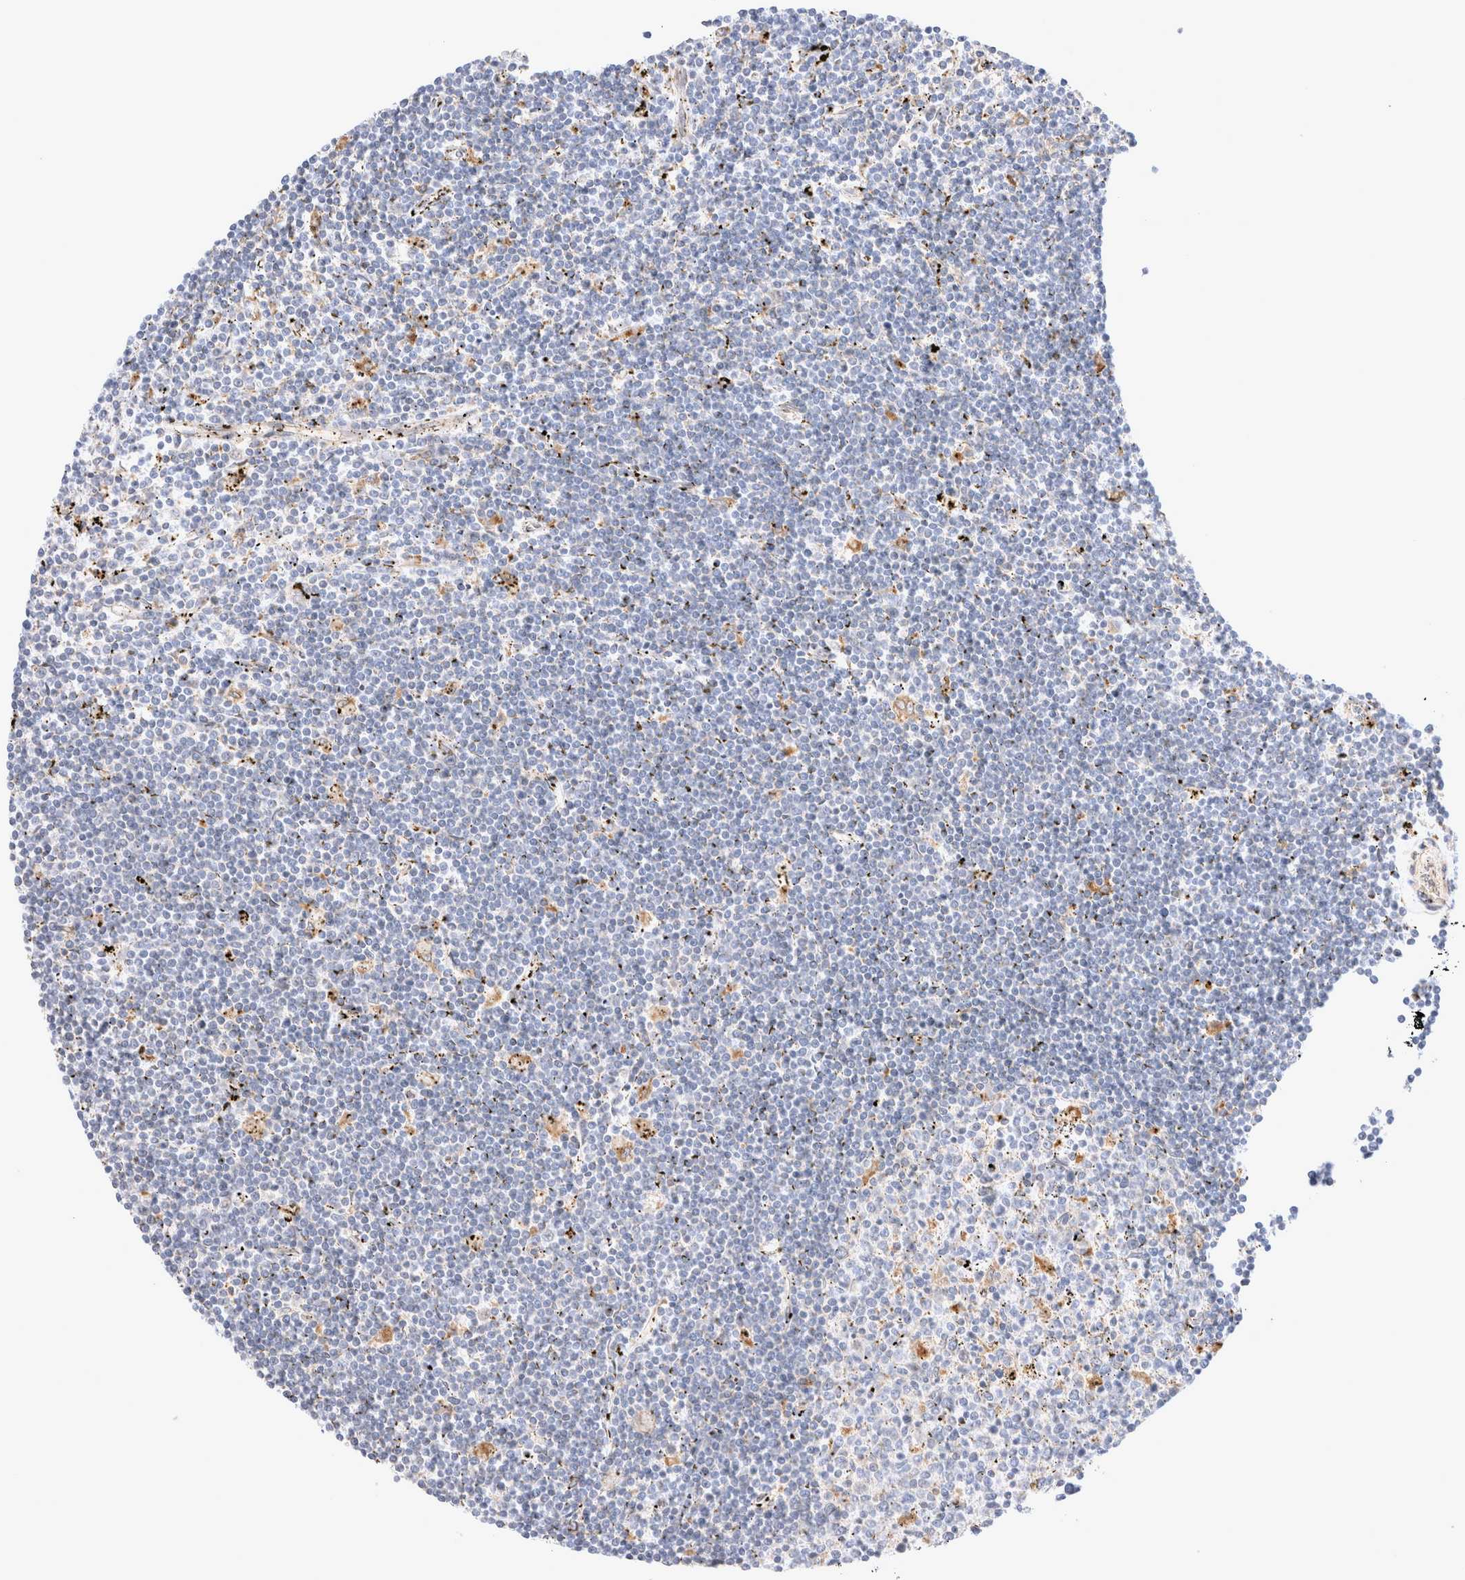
{"staining": {"intensity": "negative", "quantity": "none", "location": "none"}, "tissue": "lymphoma", "cell_type": "Tumor cells", "image_type": "cancer", "snomed": [{"axis": "morphology", "description": "Malignant lymphoma, non-Hodgkin's type, Low grade"}, {"axis": "topography", "description": "Spleen"}], "caption": "Lymphoma was stained to show a protein in brown. There is no significant expression in tumor cells.", "gene": "NPC1", "patient": {"sex": "male", "age": 76}}